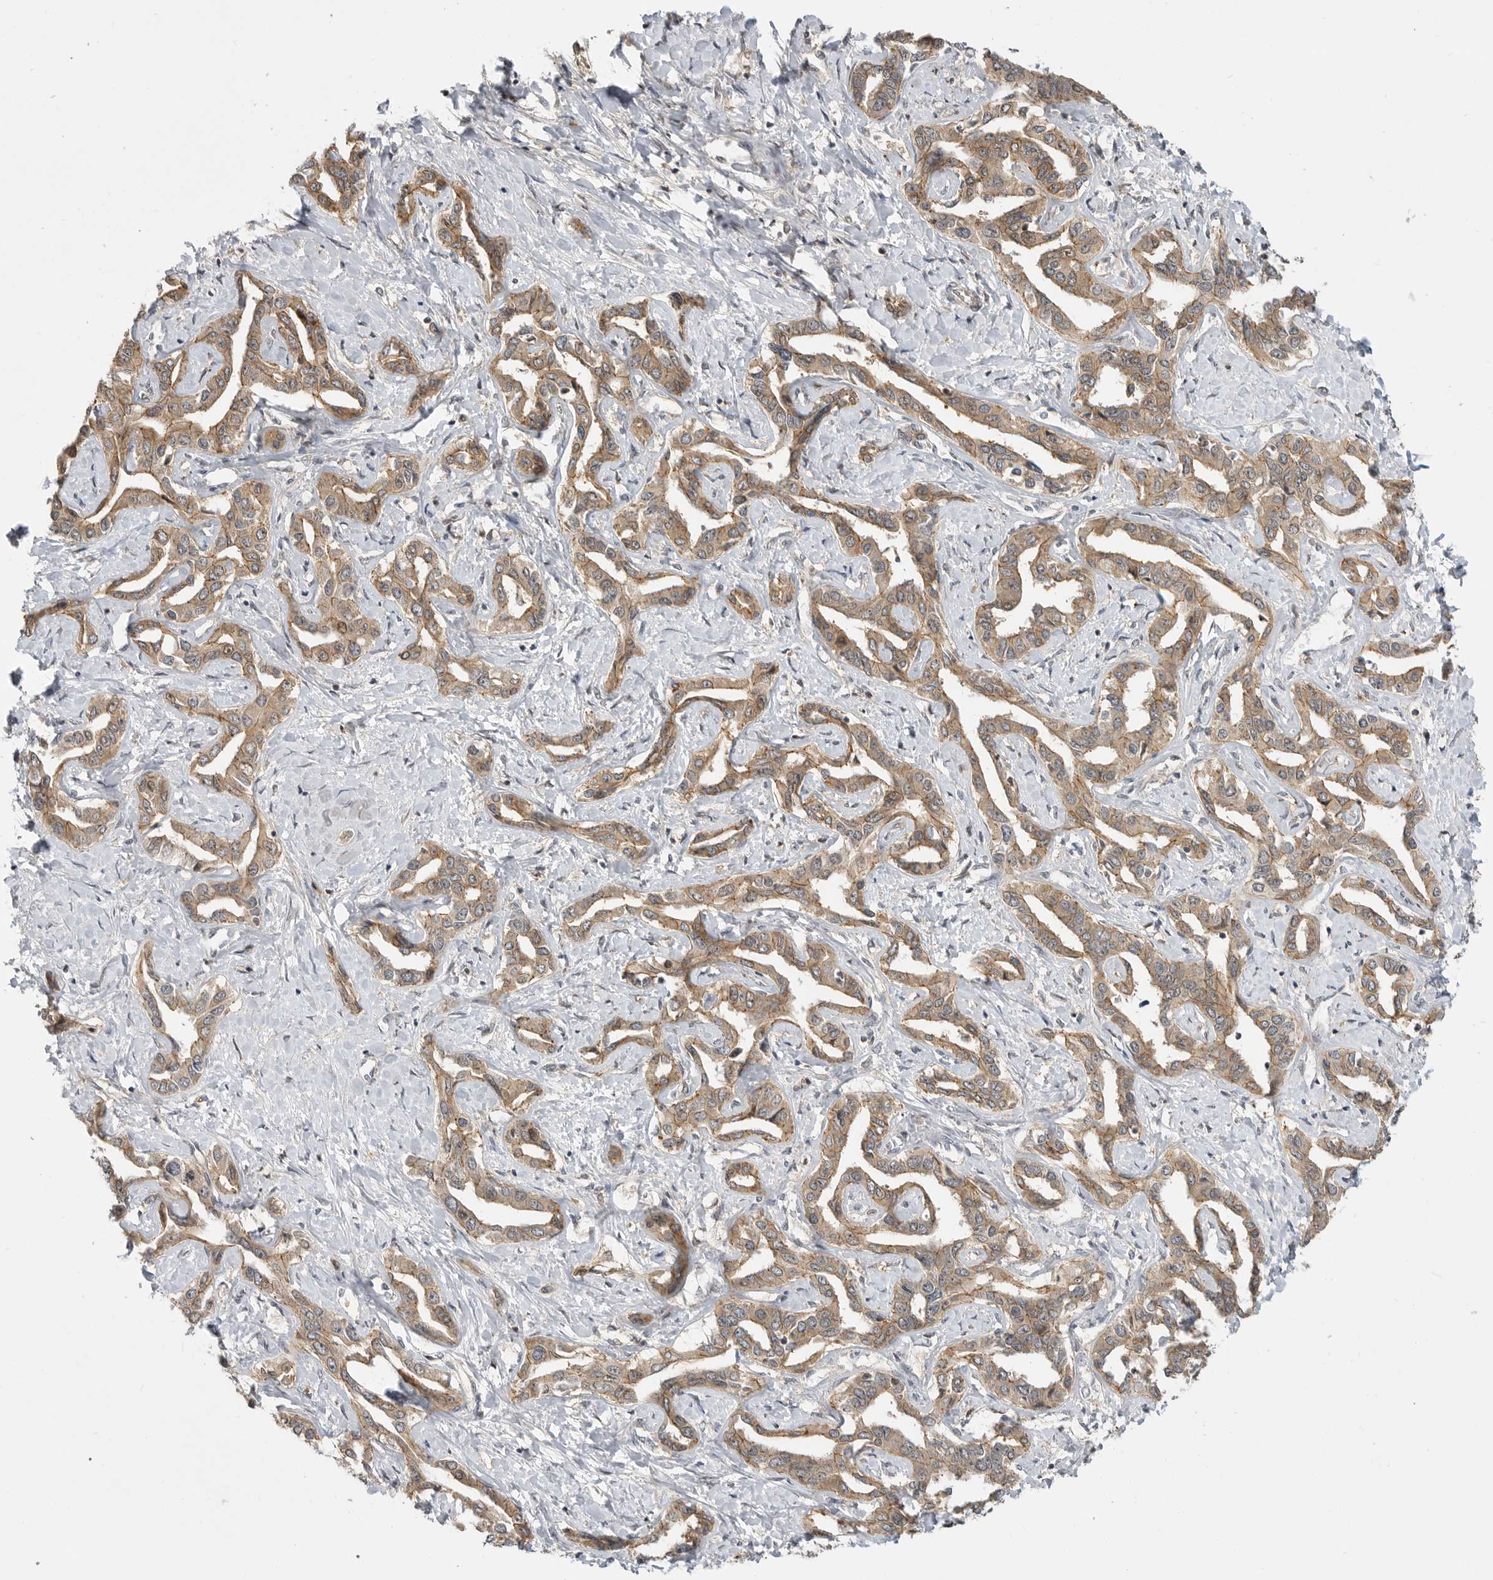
{"staining": {"intensity": "moderate", "quantity": ">75%", "location": "cytoplasmic/membranous"}, "tissue": "liver cancer", "cell_type": "Tumor cells", "image_type": "cancer", "snomed": [{"axis": "morphology", "description": "Cholangiocarcinoma"}, {"axis": "topography", "description": "Liver"}], "caption": "Protein expression analysis of cholangiocarcinoma (liver) exhibits moderate cytoplasmic/membranous expression in approximately >75% of tumor cells.", "gene": "CSNK1G3", "patient": {"sex": "male", "age": 59}}